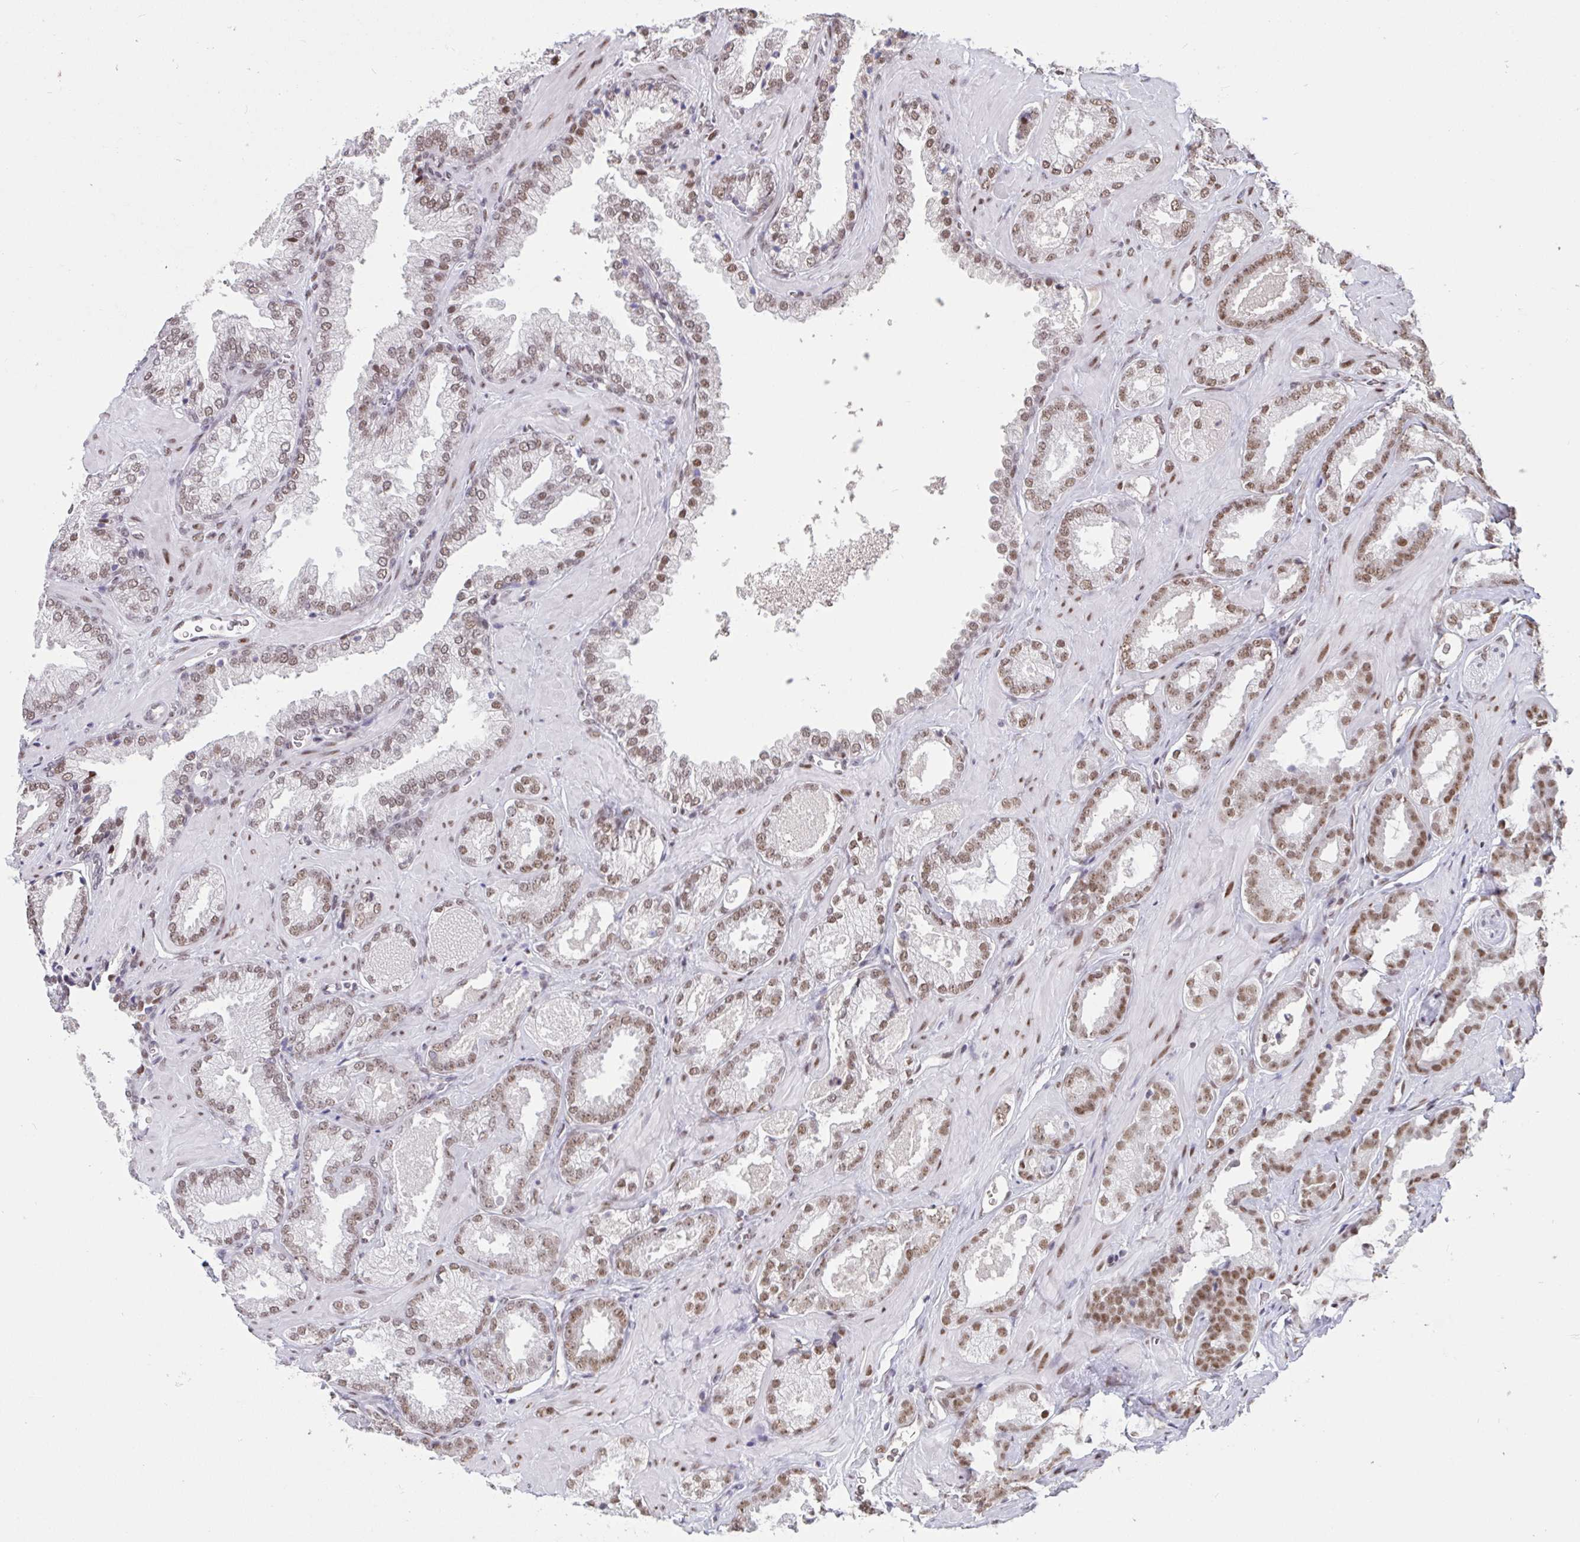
{"staining": {"intensity": "moderate", "quantity": ">75%", "location": "nuclear"}, "tissue": "prostate cancer", "cell_type": "Tumor cells", "image_type": "cancer", "snomed": [{"axis": "morphology", "description": "Adenocarcinoma, Low grade"}, {"axis": "topography", "description": "Prostate"}], "caption": "Protein analysis of prostate cancer (adenocarcinoma (low-grade)) tissue demonstrates moderate nuclear expression in about >75% of tumor cells. Immunohistochemistry (ihc) stains the protein in brown and the nuclei are stained blue.", "gene": "CBFA2T2", "patient": {"sex": "male", "age": 62}}